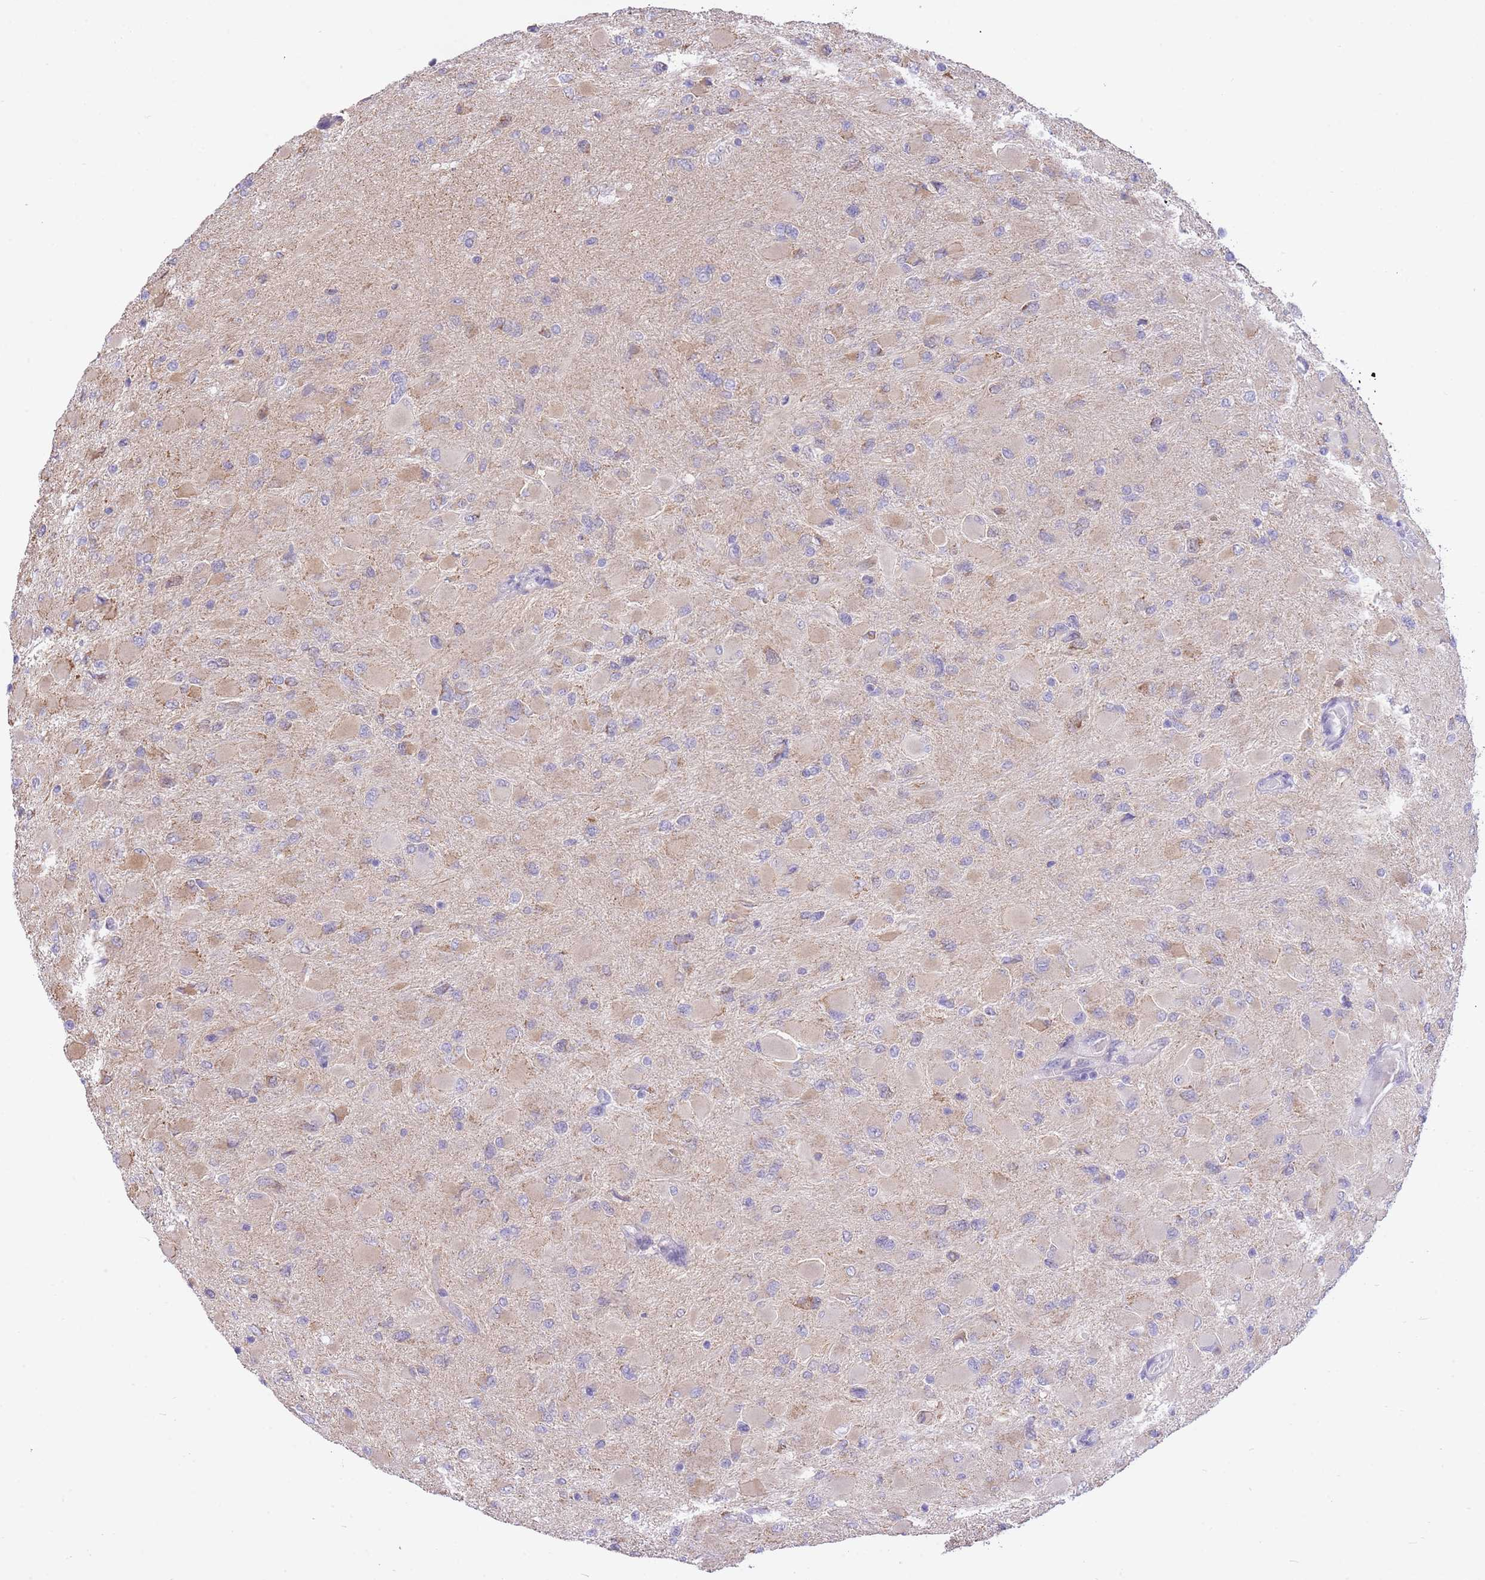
{"staining": {"intensity": "negative", "quantity": "none", "location": "none"}, "tissue": "glioma", "cell_type": "Tumor cells", "image_type": "cancer", "snomed": [{"axis": "morphology", "description": "Glioma, malignant, High grade"}, {"axis": "topography", "description": "Cerebral cortex"}], "caption": "Histopathology image shows no significant protein positivity in tumor cells of malignant high-grade glioma.", "gene": "PGM1", "patient": {"sex": "female", "age": 36}}